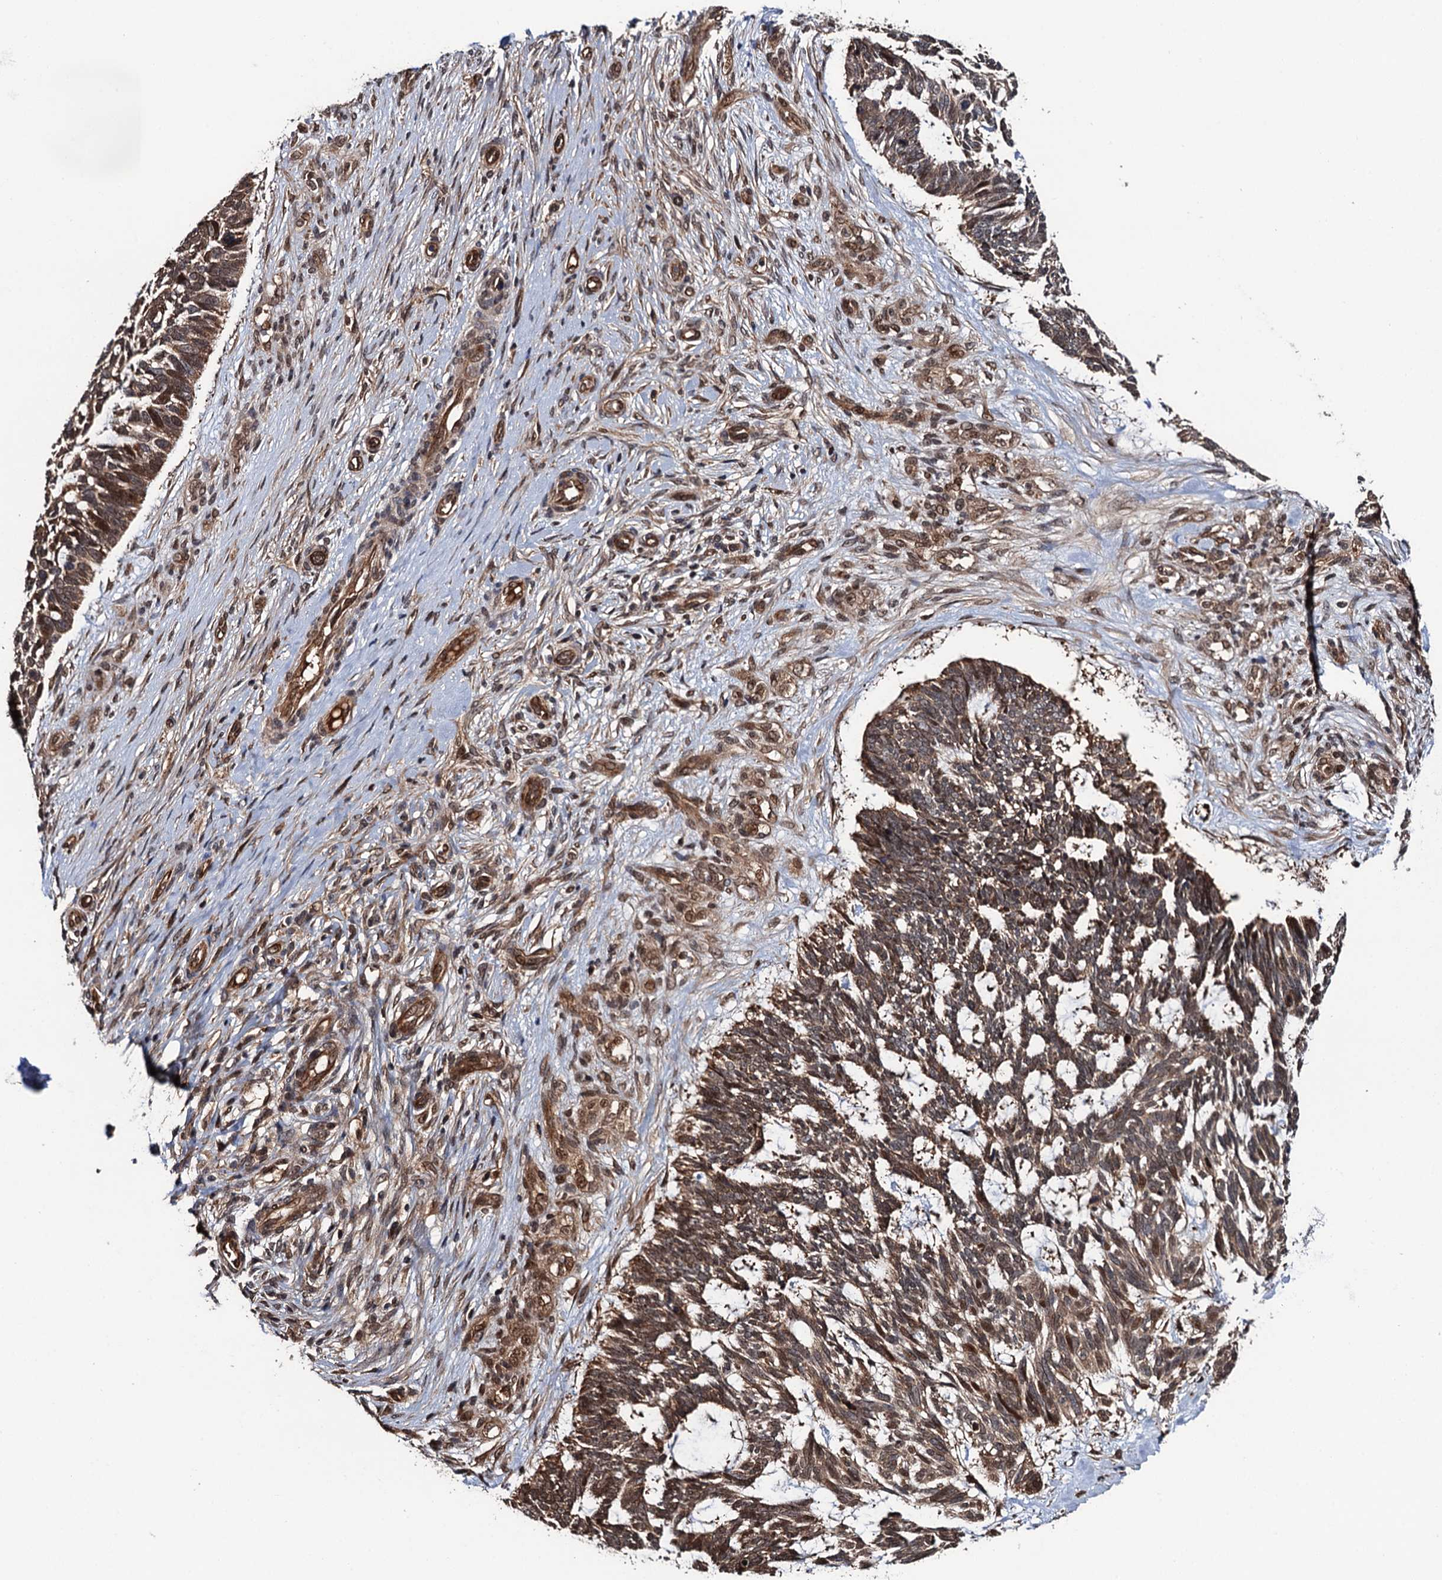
{"staining": {"intensity": "moderate", "quantity": ">75%", "location": "cytoplasmic/membranous,nuclear"}, "tissue": "skin cancer", "cell_type": "Tumor cells", "image_type": "cancer", "snomed": [{"axis": "morphology", "description": "Basal cell carcinoma"}, {"axis": "topography", "description": "Skin"}], "caption": "Skin cancer stained with a protein marker reveals moderate staining in tumor cells.", "gene": "CDC23", "patient": {"sex": "male", "age": 88}}